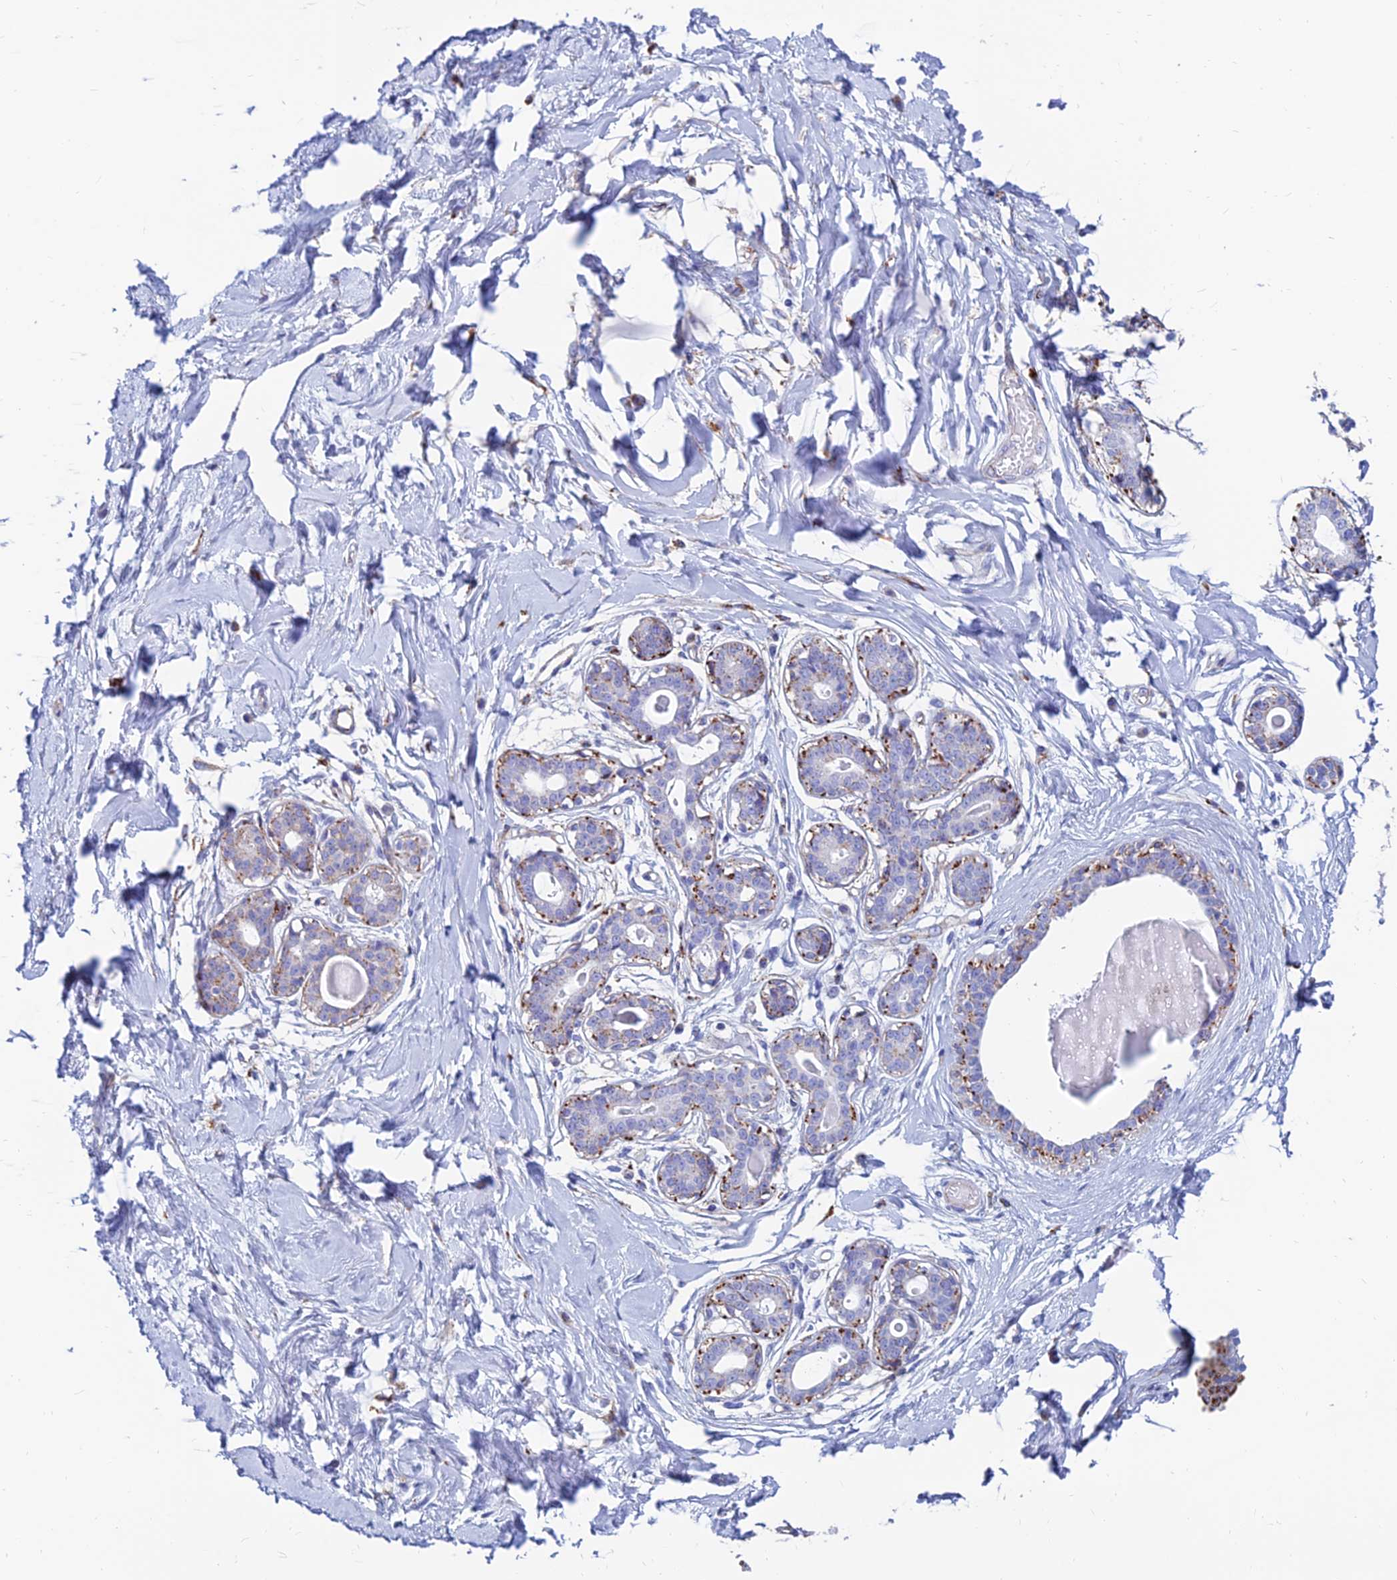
{"staining": {"intensity": "negative", "quantity": "none", "location": "none"}, "tissue": "breast", "cell_type": "Adipocytes", "image_type": "normal", "snomed": [{"axis": "morphology", "description": "Normal tissue, NOS"}, {"axis": "topography", "description": "Breast"}], "caption": "The image demonstrates no staining of adipocytes in unremarkable breast. The staining was performed using DAB to visualize the protein expression in brown, while the nuclei were stained in blue with hematoxylin (Magnification: 20x).", "gene": "SPNS1", "patient": {"sex": "female", "age": 45}}